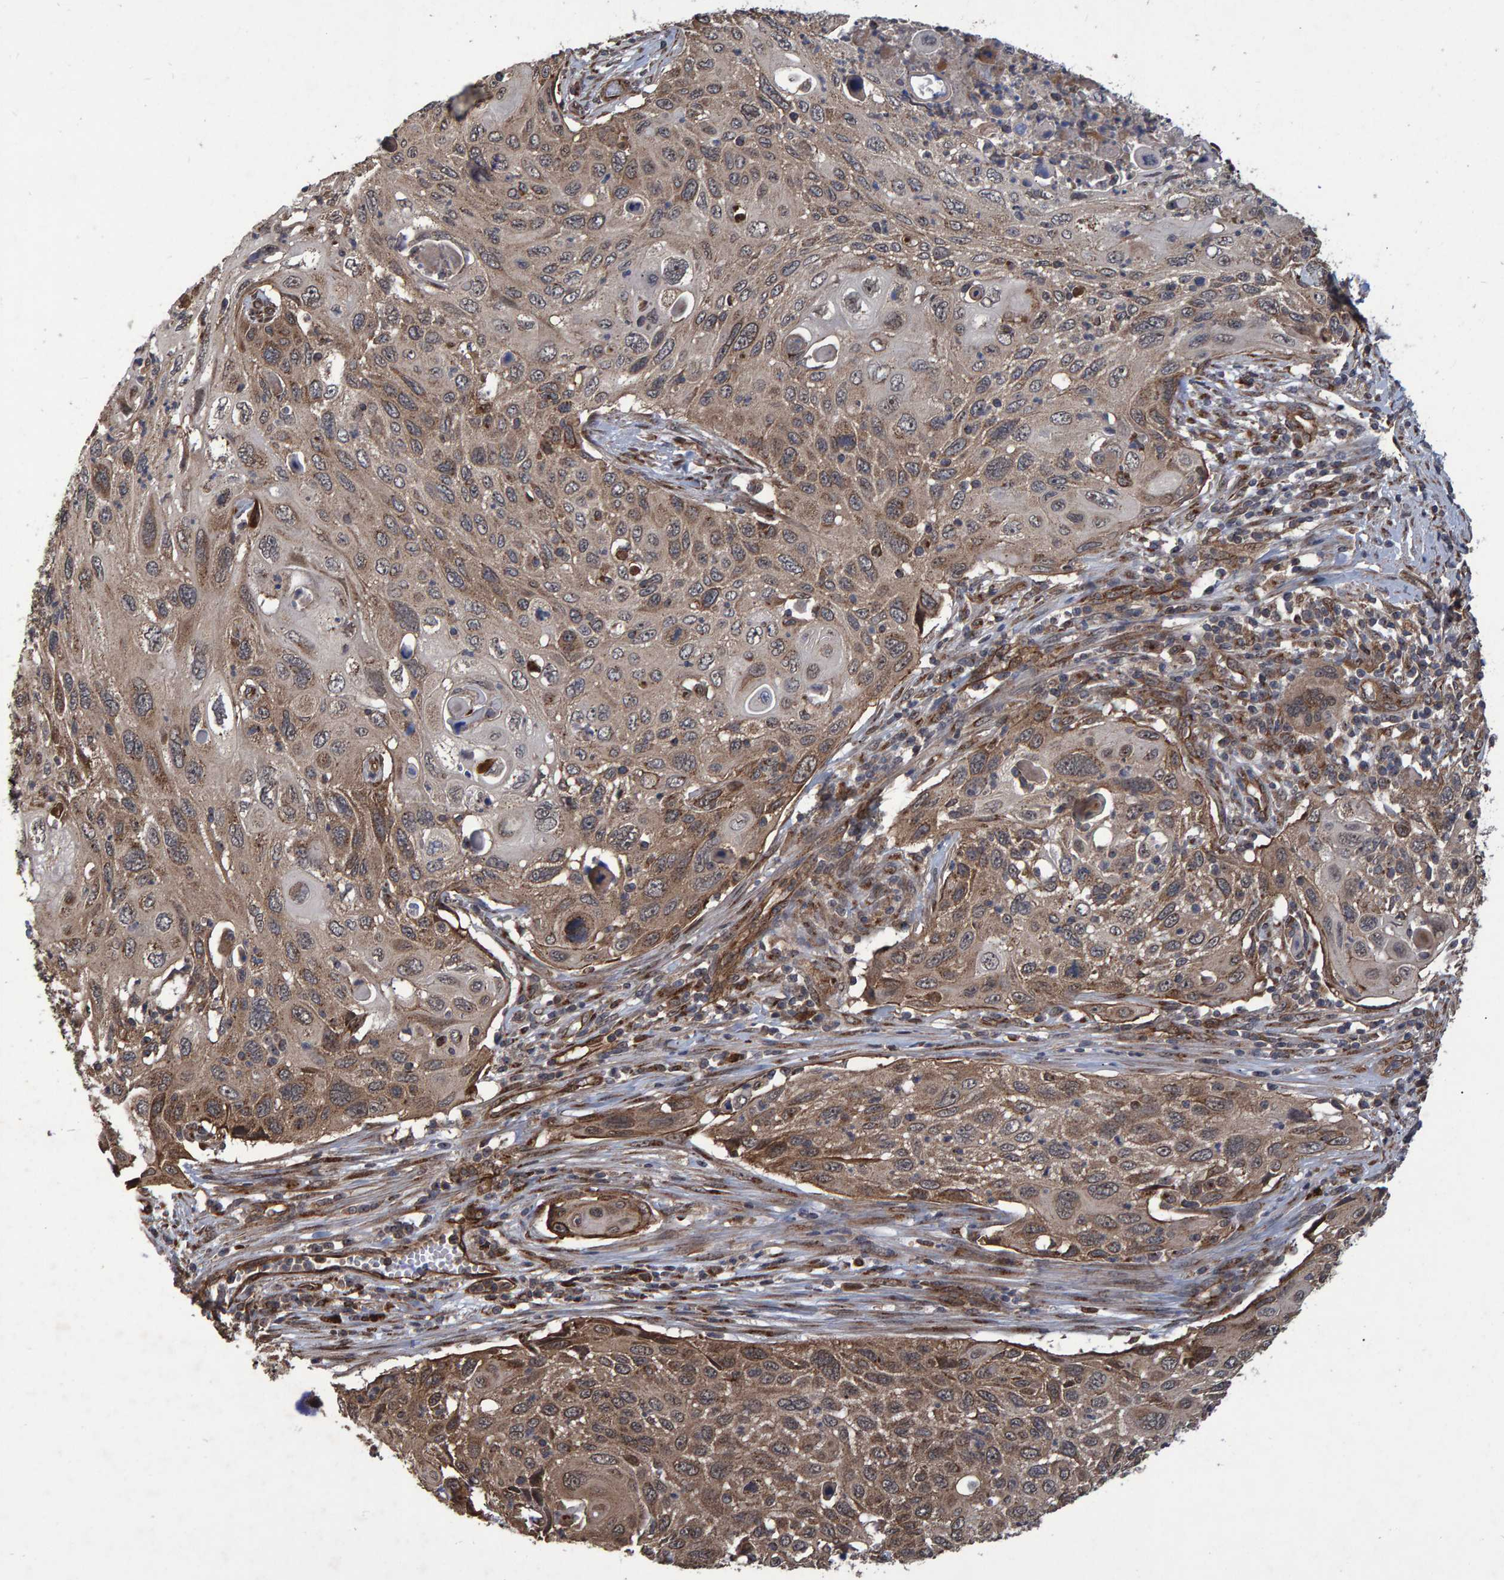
{"staining": {"intensity": "moderate", "quantity": ">75%", "location": "cytoplasmic/membranous,nuclear"}, "tissue": "cervical cancer", "cell_type": "Tumor cells", "image_type": "cancer", "snomed": [{"axis": "morphology", "description": "Squamous cell carcinoma, NOS"}, {"axis": "topography", "description": "Cervix"}], "caption": "A high-resolution histopathology image shows immunohistochemistry staining of cervical cancer, which shows moderate cytoplasmic/membranous and nuclear positivity in about >75% of tumor cells.", "gene": "TRIM68", "patient": {"sex": "female", "age": 70}}